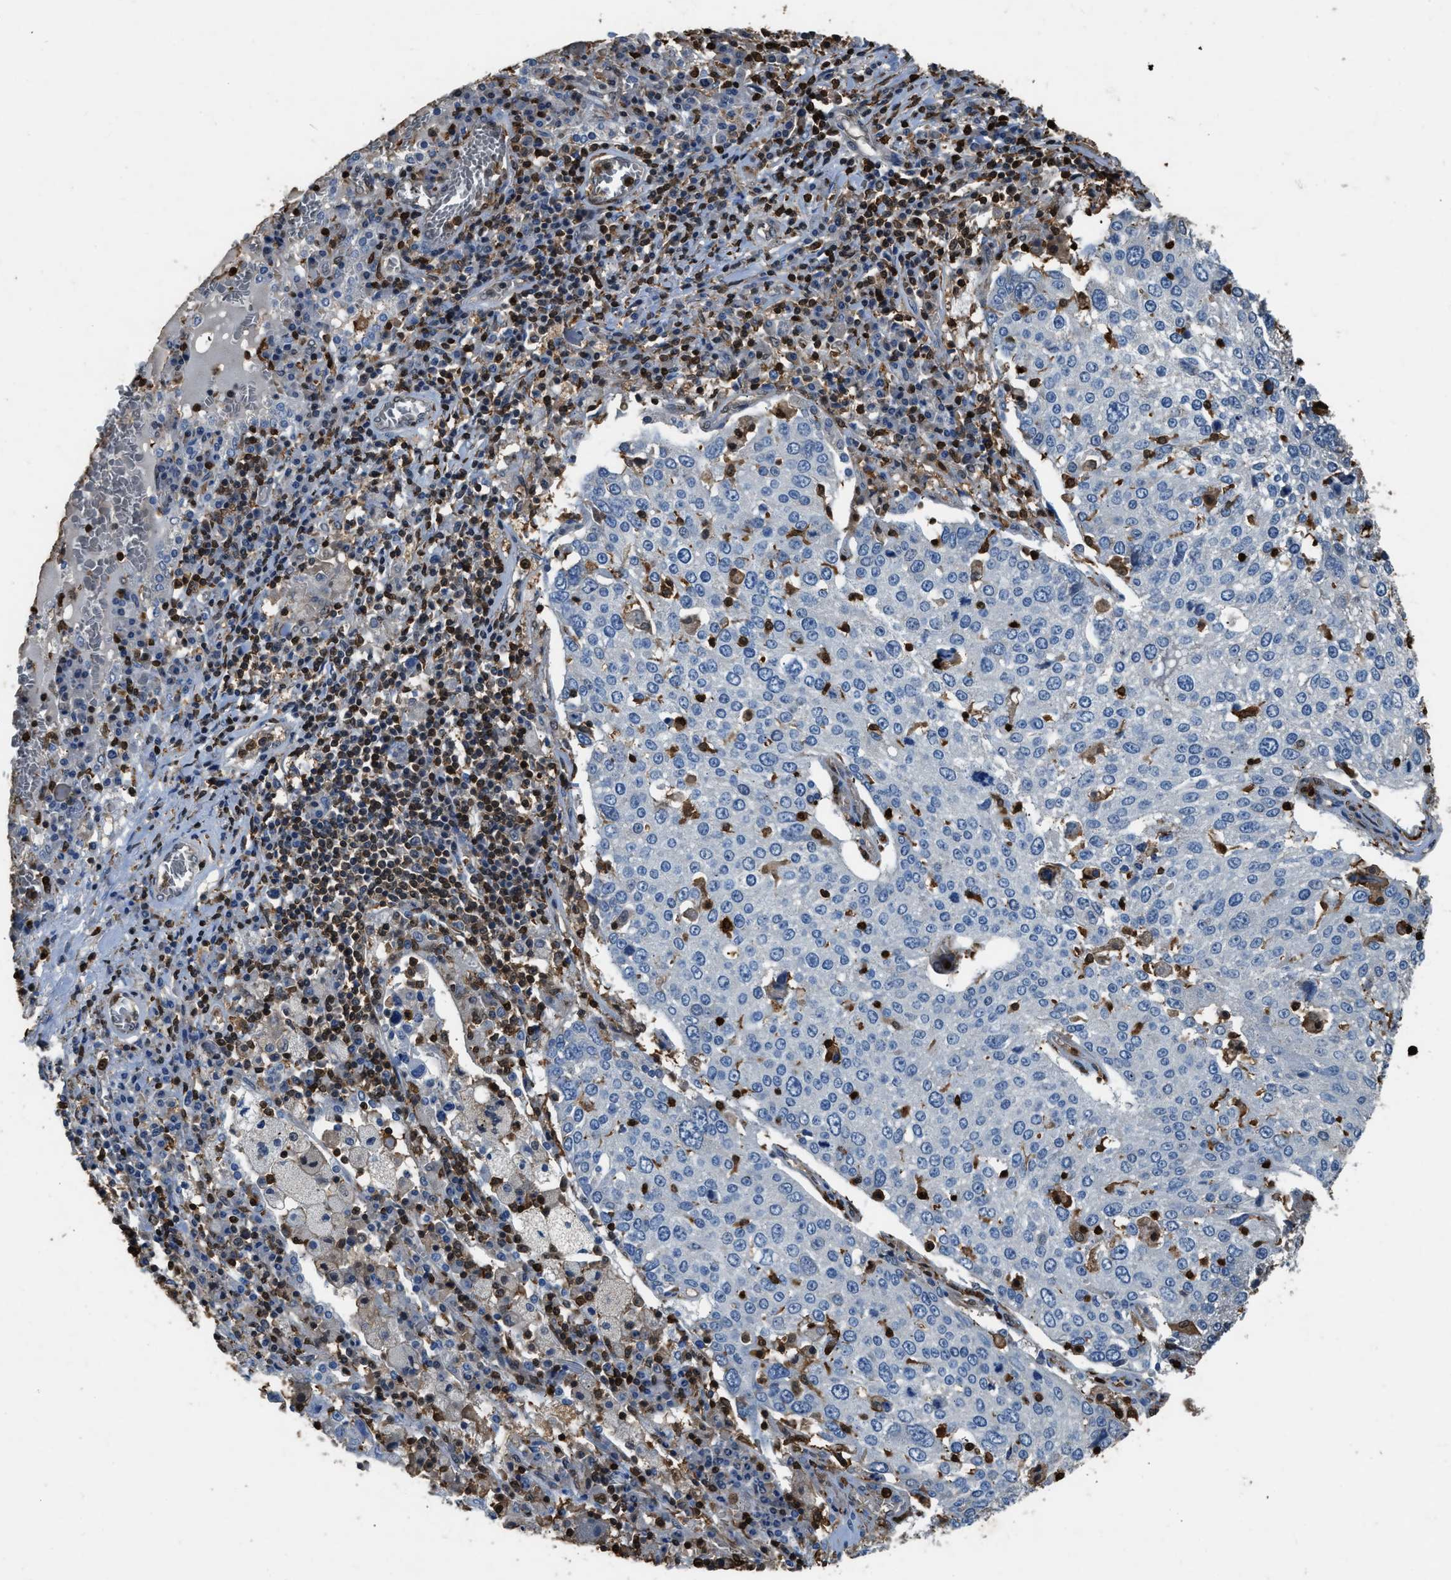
{"staining": {"intensity": "negative", "quantity": "none", "location": "none"}, "tissue": "lung cancer", "cell_type": "Tumor cells", "image_type": "cancer", "snomed": [{"axis": "morphology", "description": "Squamous cell carcinoma, NOS"}, {"axis": "topography", "description": "Lung"}], "caption": "This is a photomicrograph of immunohistochemistry staining of lung squamous cell carcinoma, which shows no positivity in tumor cells.", "gene": "ARHGDIB", "patient": {"sex": "male", "age": 65}}